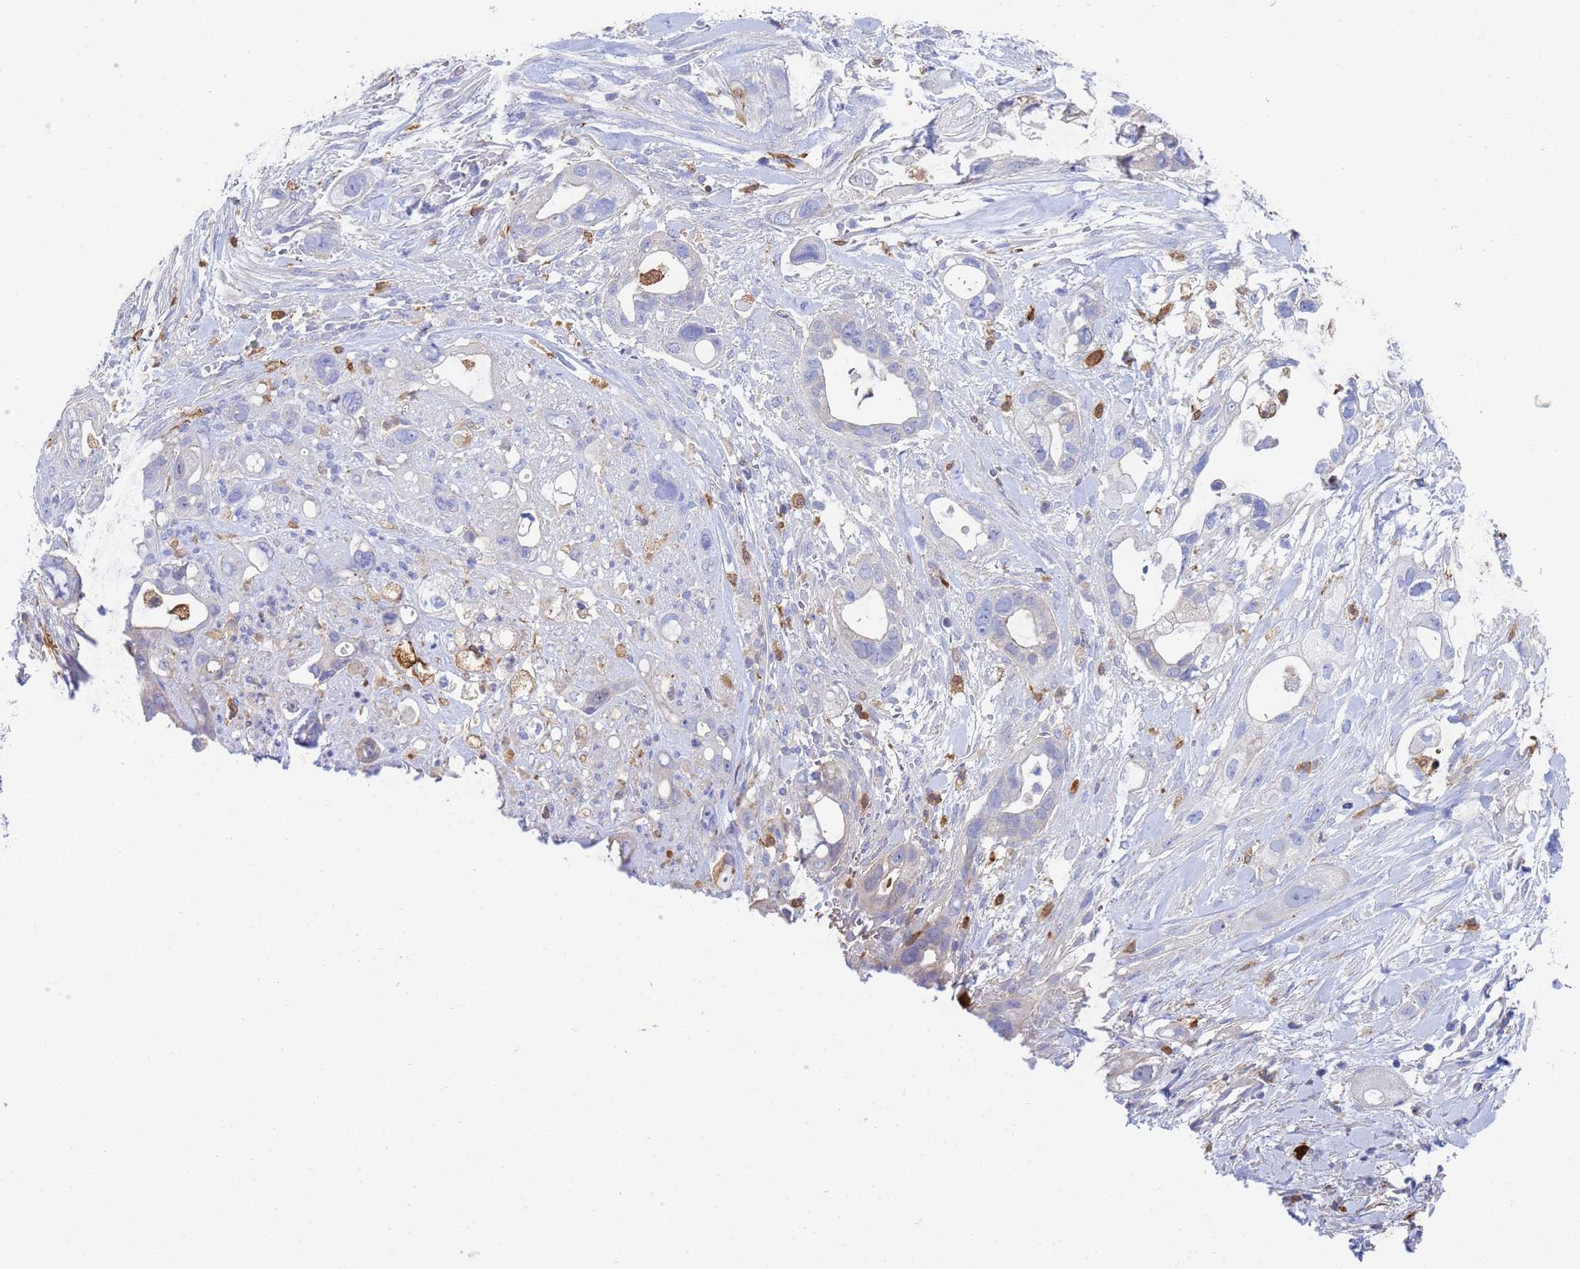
{"staining": {"intensity": "negative", "quantity": "none", "location": "none"}, "tissue": "pancreatic cancer", "cell_type": "Tumor cells", "image_type": "cancer", "snomed": [{"axis": "morphology", "description": "Adenocarcinoma, NOS"}, {"axis": "topography", "description": "Pancreas"}], "caption": "This is a histopathology image of immunohistochemistry staining of pancreatic adenocarcinoma, which shows no expression in tumor cells.", "gene": "GCHFR", "patient": {"sex": "male", "age": 44}}